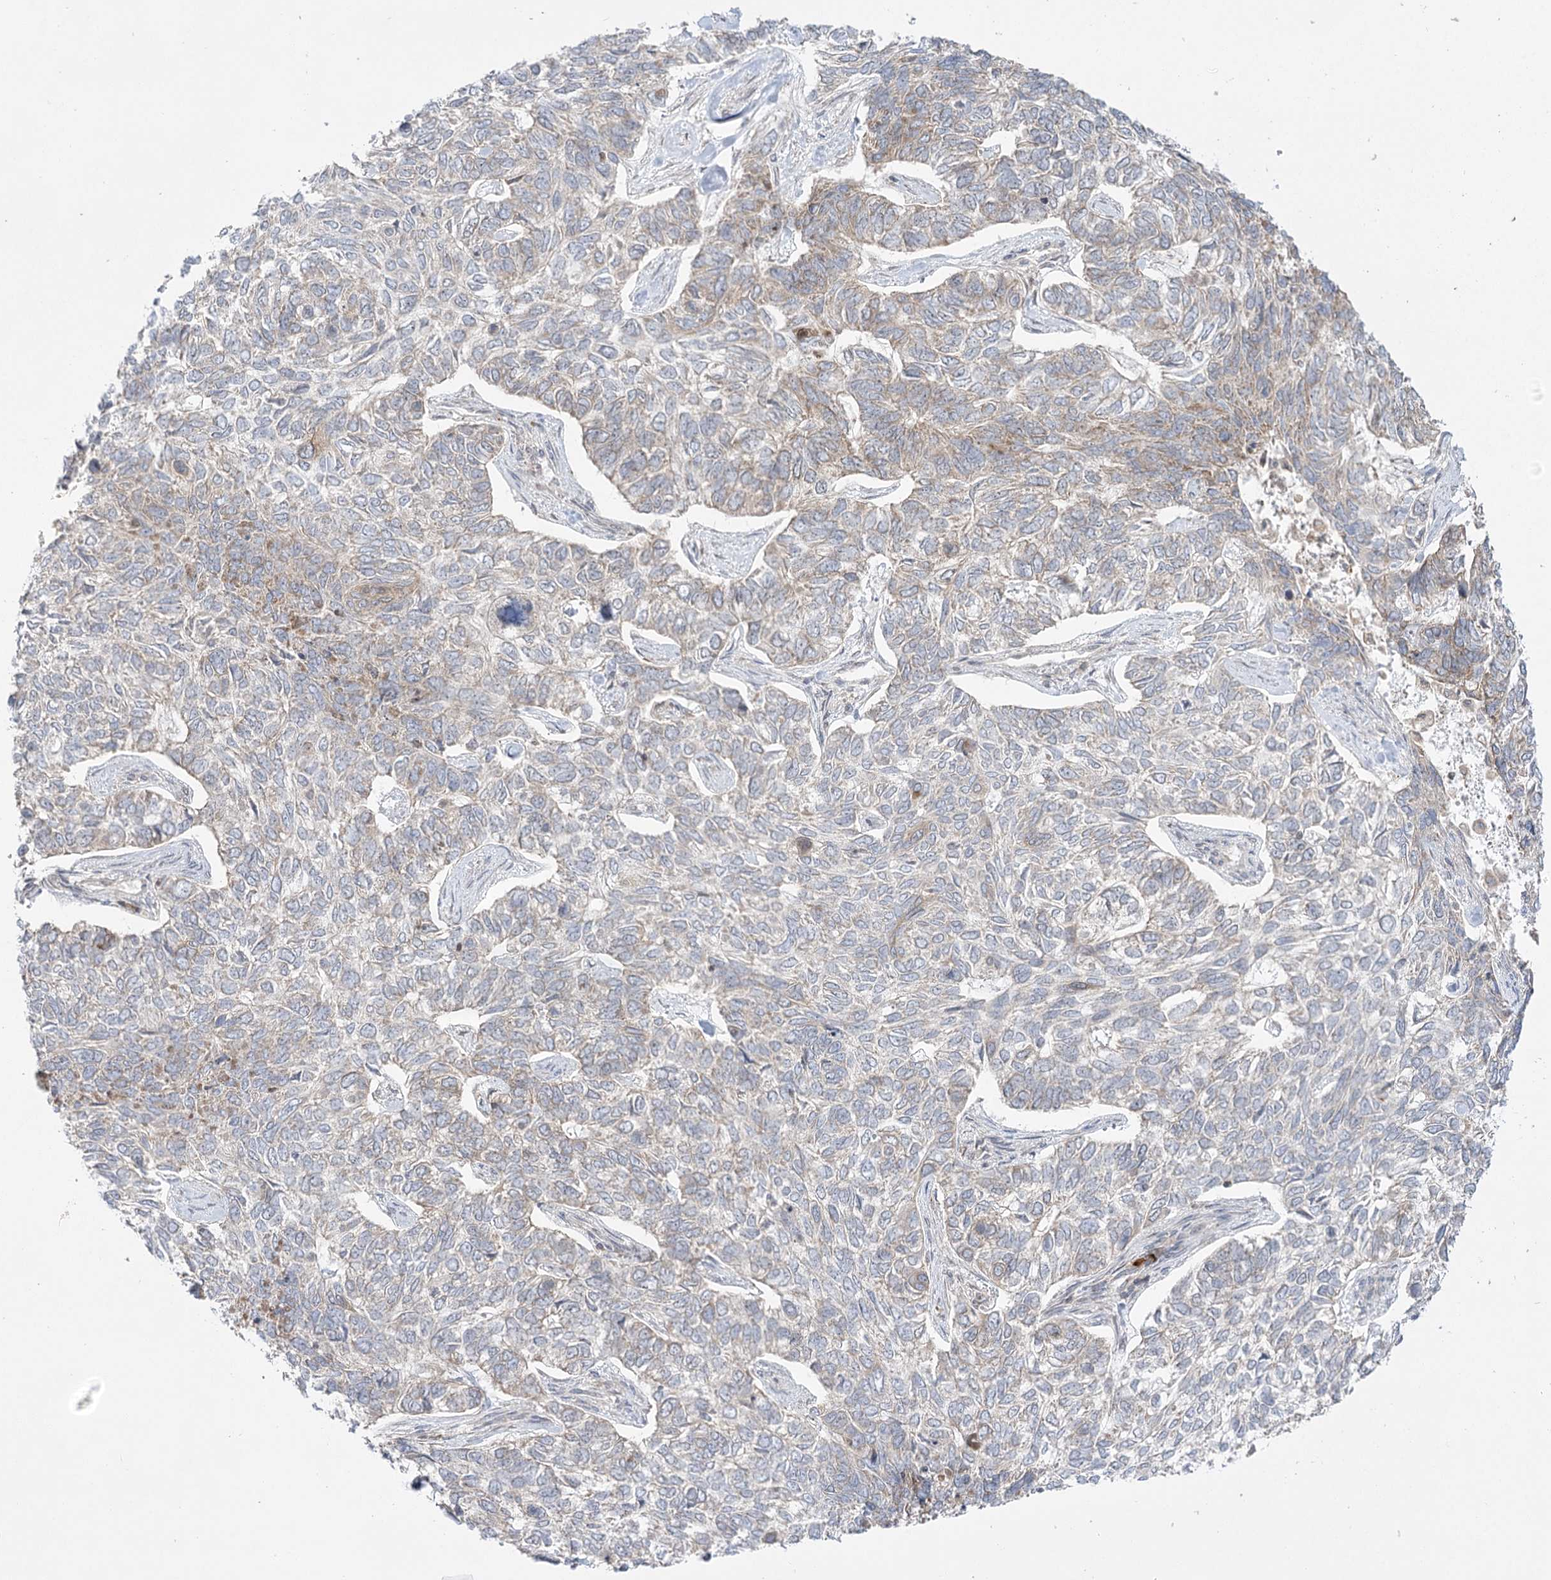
{"staining": {"intensity": "weak", "quantity": "<25%", "location": "cytoplasmic/membranous"}, "tissue": "skin cancer", "cell_type": "Tumor cells", "image_type": "cancer", "snomed": [{"axis": "morphology", "description": "Basal cell carcinoma"}, {"axis": "topography", "description": "Skin"}], "caption": "Immunohistochemical staining of skin cancer (basal cell carcinoma) exhibits no significant expression in tumor cells.", "gene": "SYTL1", "patient": {"sex": "female", "age": 65}}